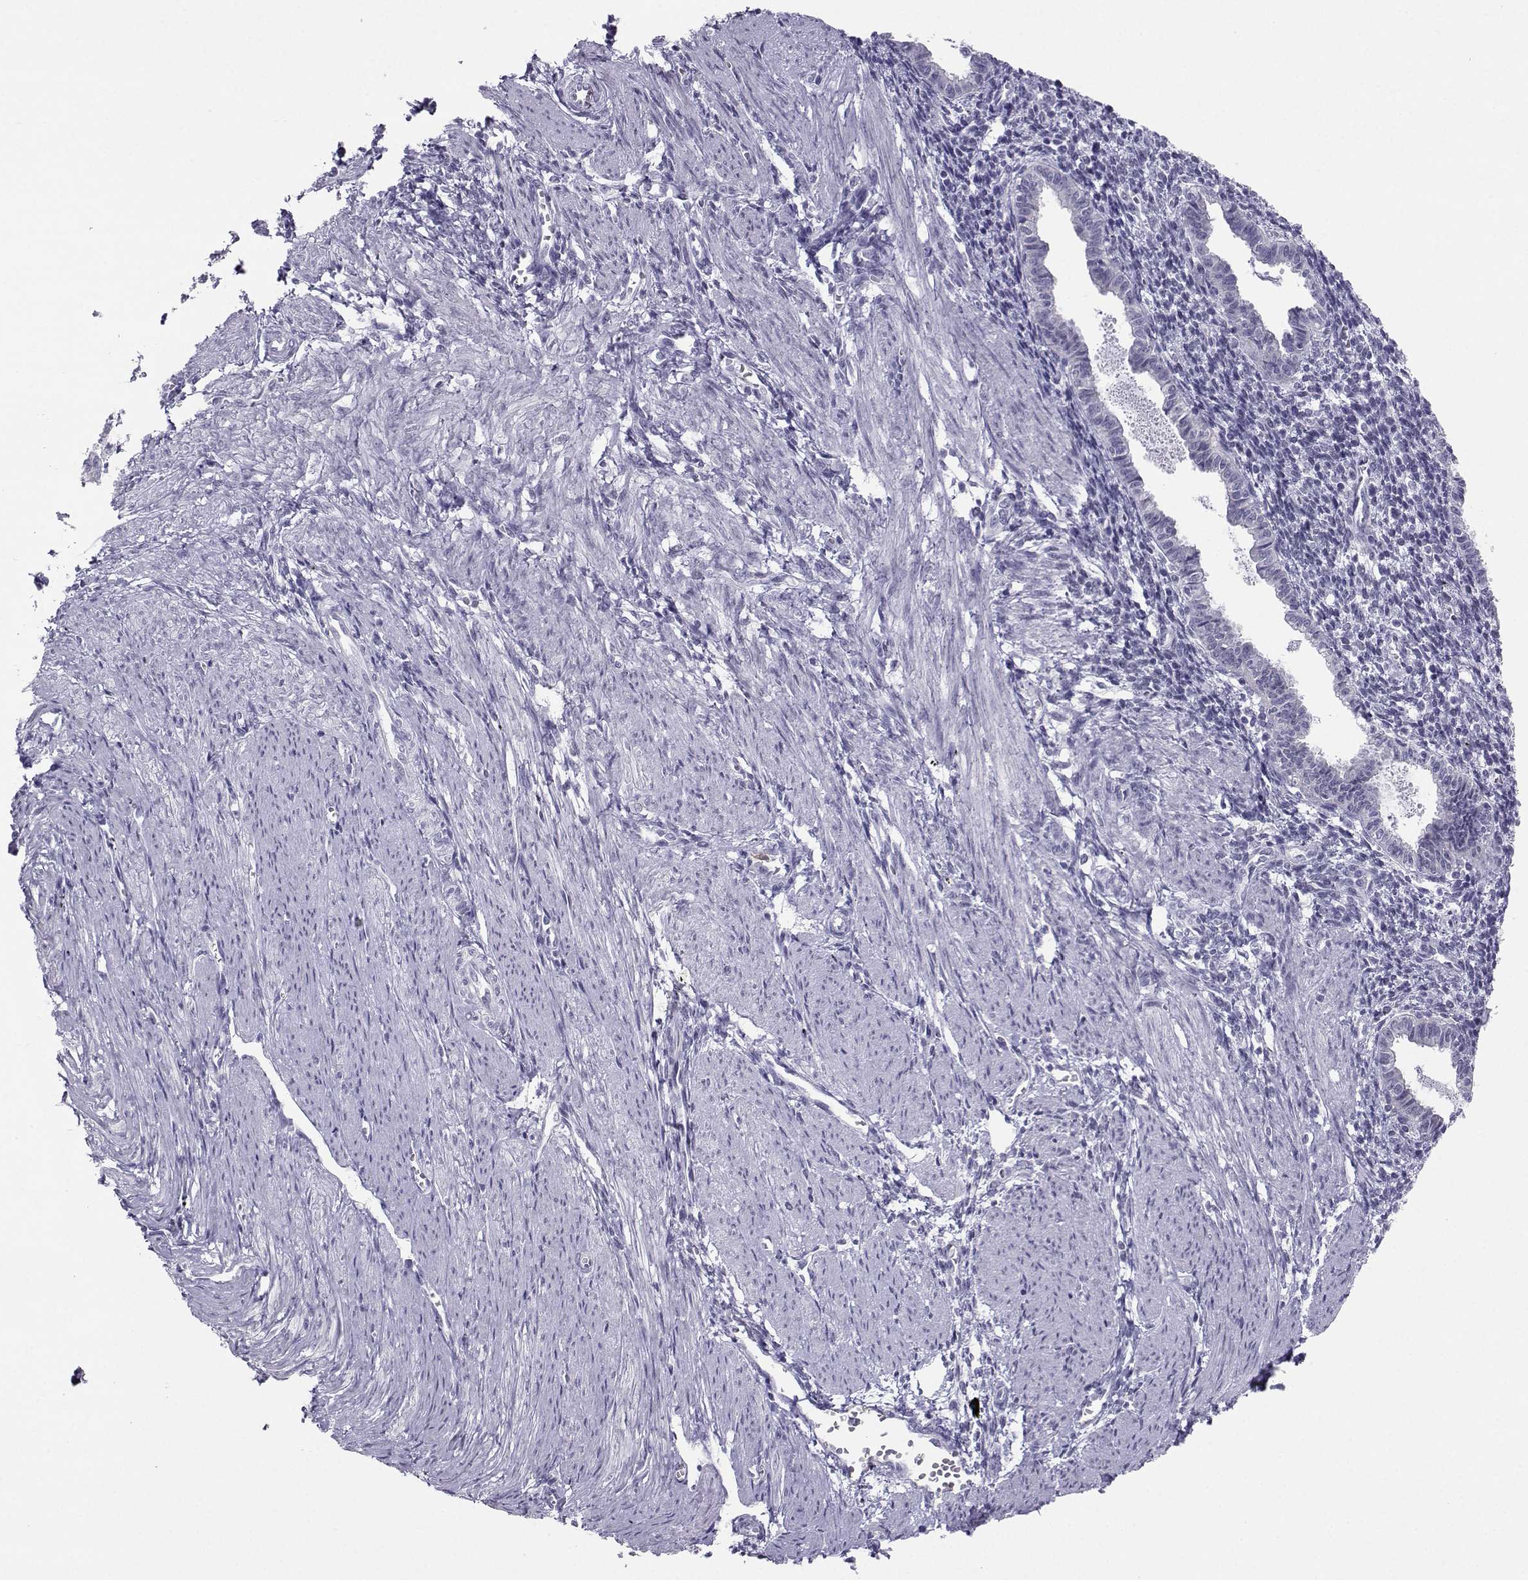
{"staining": {"intensity": "negative", "quantity": "none", "location": "none"}, "tissue": "endometrium", "cell_type": "Cells in endometrial stroma", "image_type": "normal", "snomed": [{"axis": "morphology", "description": "Normal tissue, NOS"}, {"axis": "topography", "description": "Endometrium"}], "caption": "An immunohistochemistry (IHC) photomicrograph of normal endometrium is shown. There is no staining in cells in endometrial stroma of endometrium. (DAB (3,3'-diaminobenzidine) immunohistochemistry visualized using brightfield microscopy, high magnification).", "gene": "LHX1", "patient": {"sex": "female", "age": 37}}